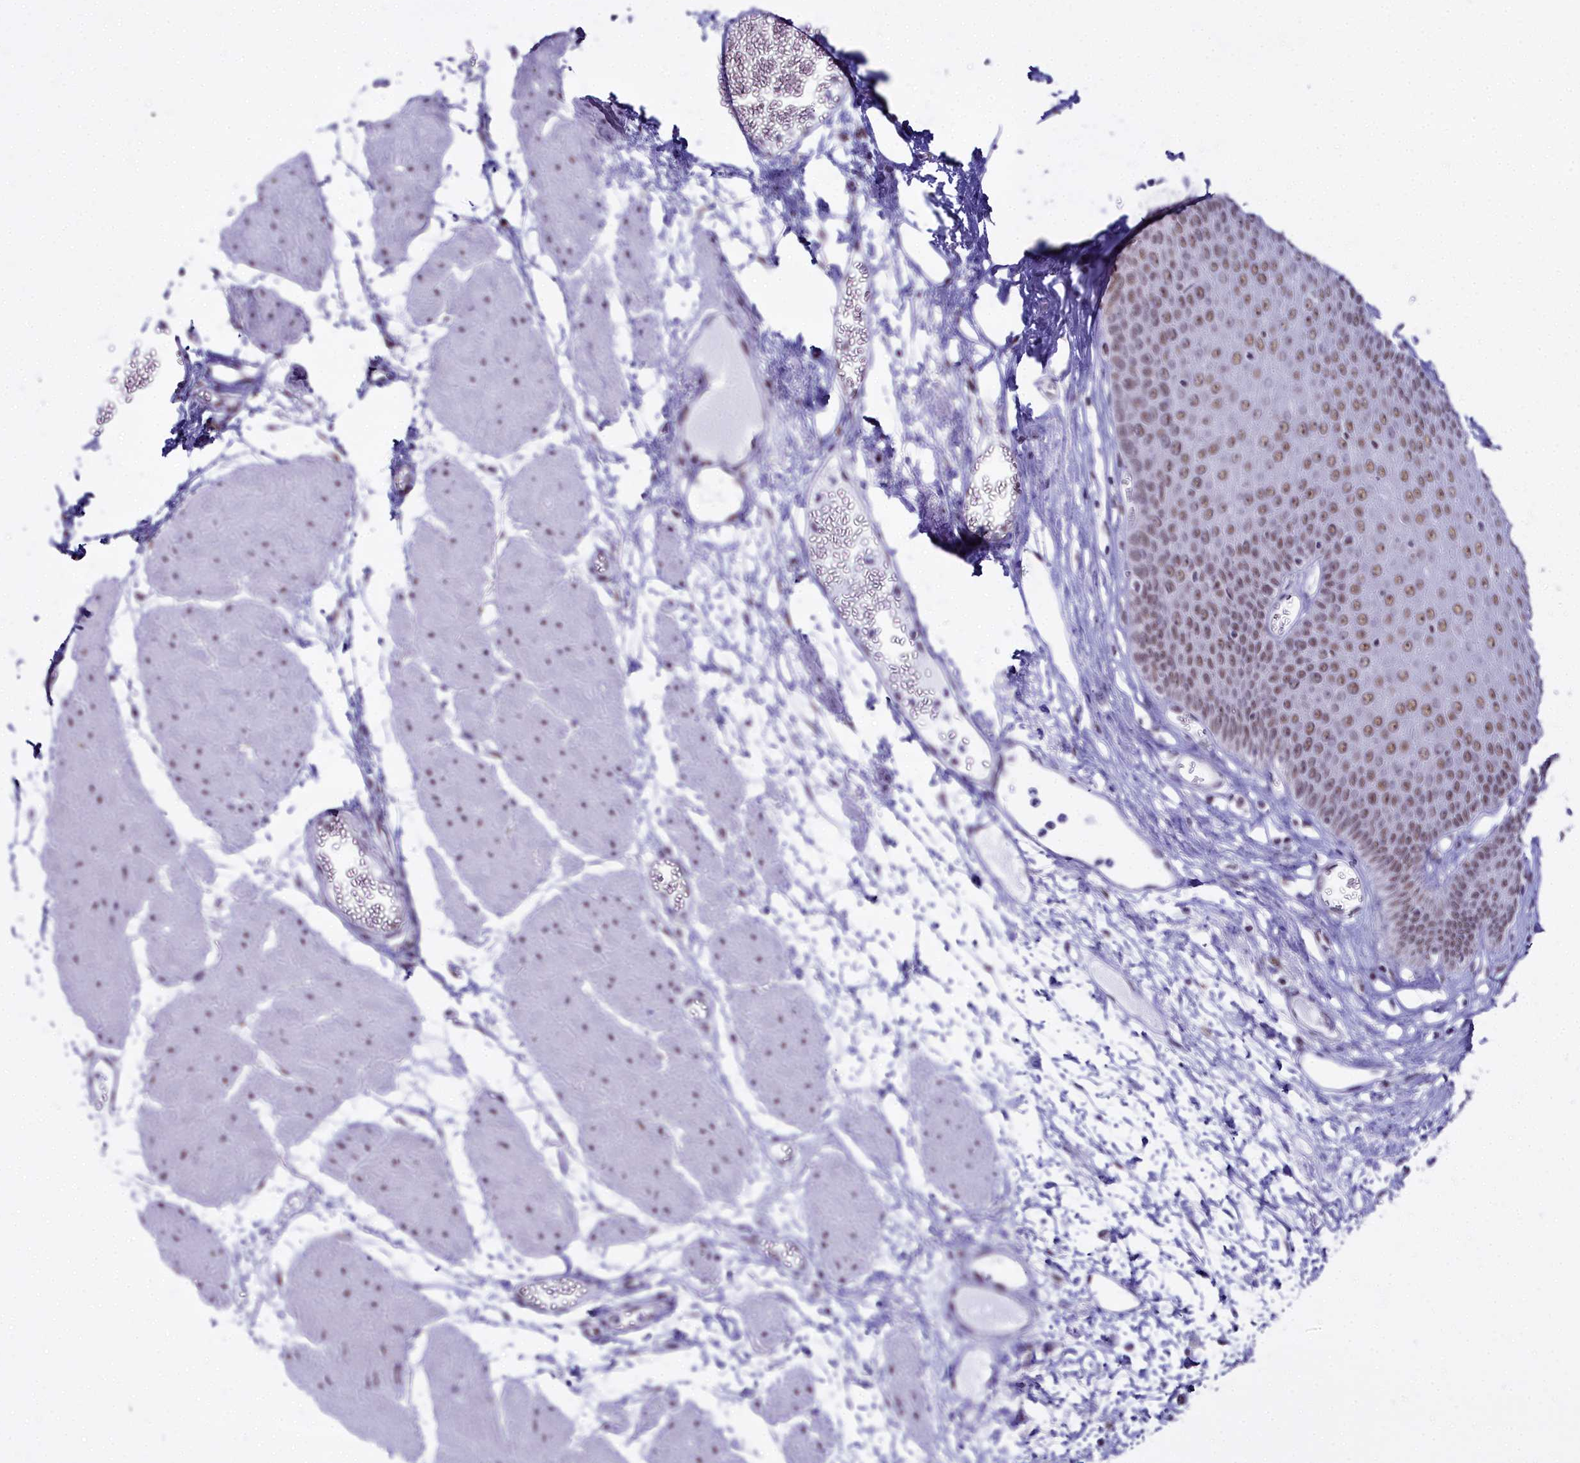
{"staining": {"intensity": "moderate", "quantity": ">75%", "location": "nuclear"}, "tissue": "esophagus", "cell_type": "Squamous epithelial cells", "image_type": "normal", "snomed": [{"axis": "morphology", "description": "Normal tissue, NOS"}, {"axis": "topography", "description": "Esophagus"}], "caption": "This photomicrograph reveals benign esophagus stained with immunohistochemistry to label a protein in brown. The nuclear of squamous epithelial cells show moderate positivity for the protein. Nuclei are counter-stained blue.", "gene": "RBM12", "patient": {"sex": "male", "age": 60}}